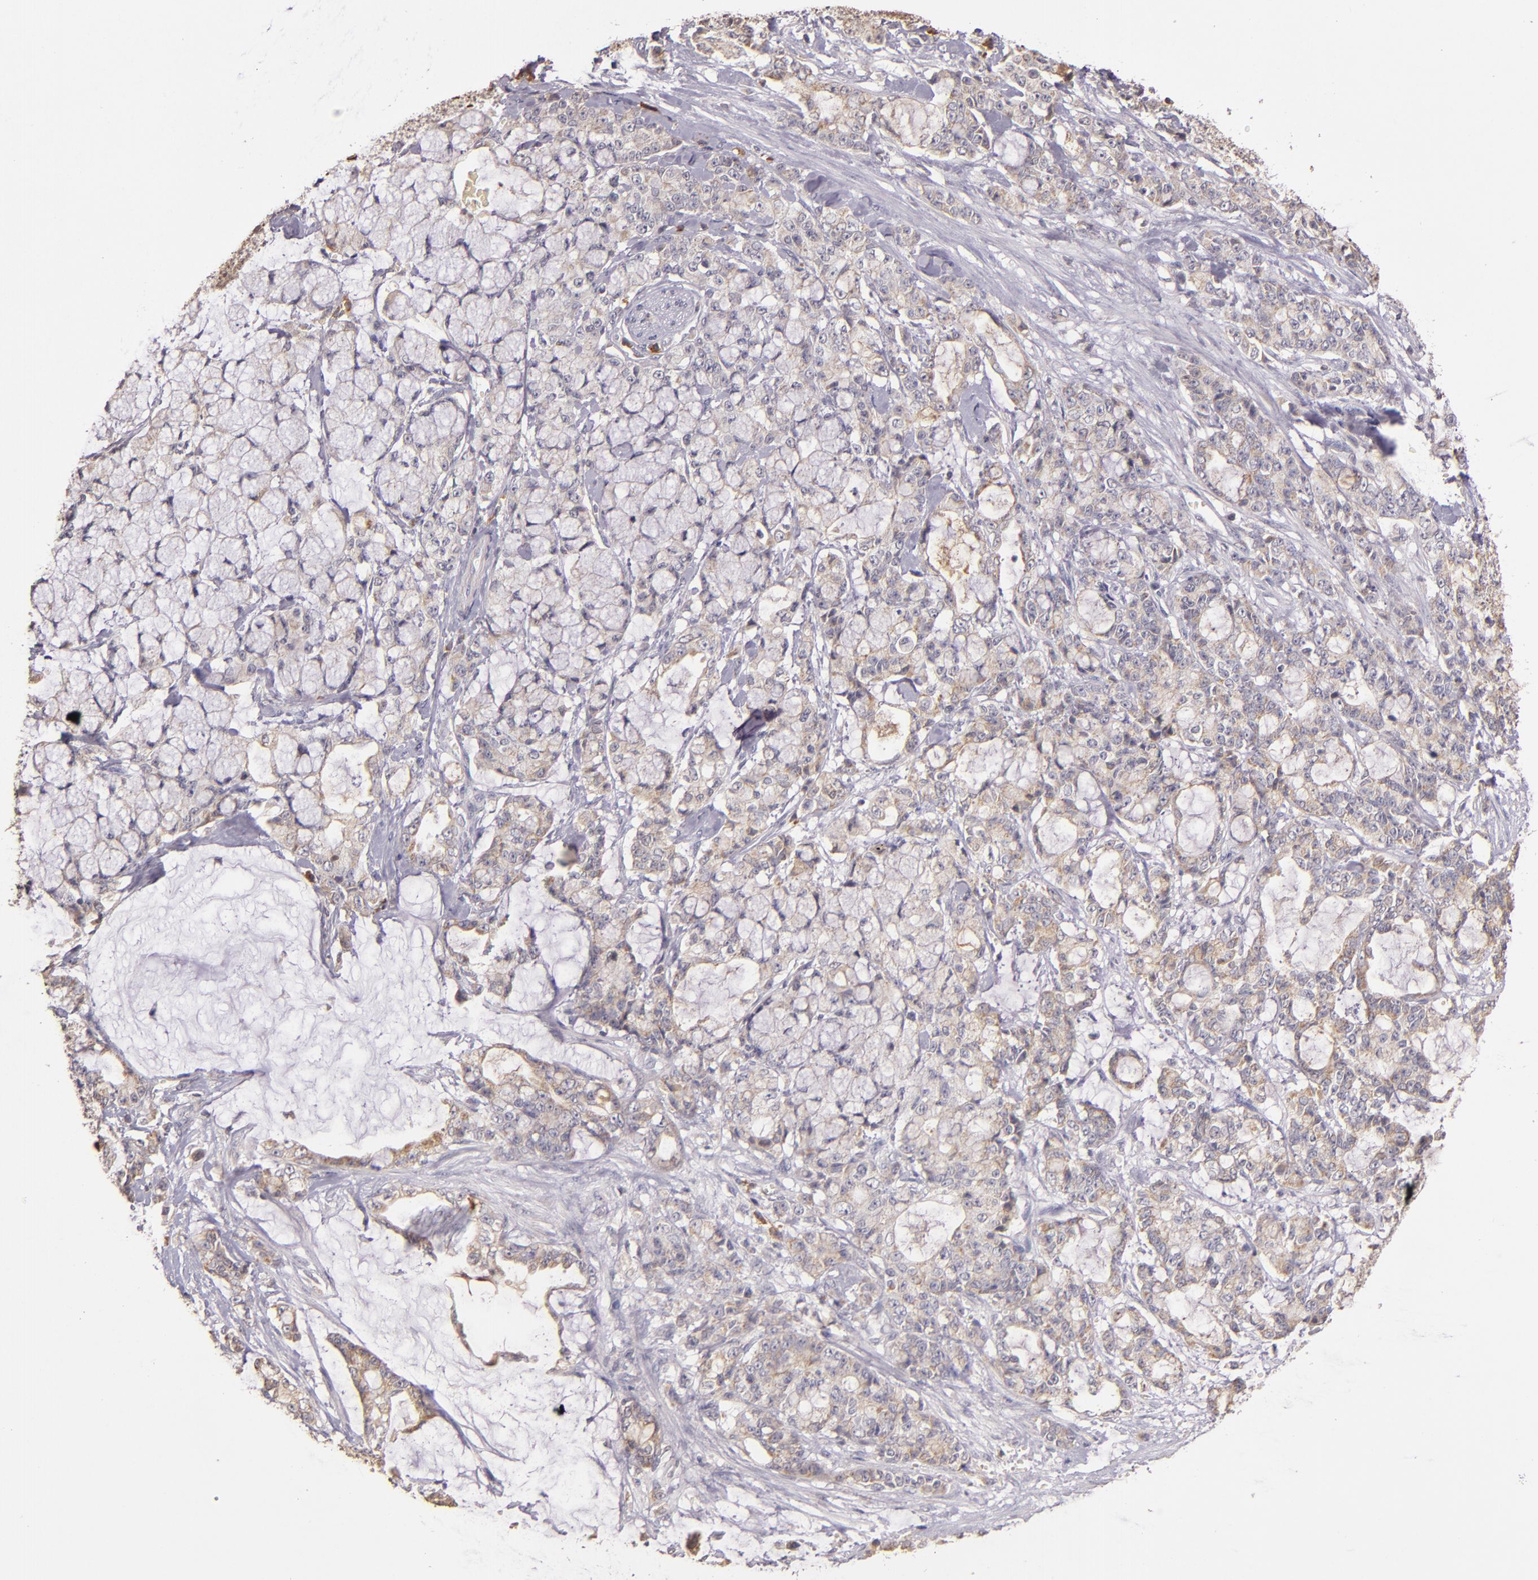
{"staining": {"intensity": "weak", "quantity": ">75%", "location": "cytoplasmic/membranous"}, "tissue": "pancreatic cancer", "cell_type": "Tumor cells", "image_type": "cancer", "snomed": [{"axis": "morphology", "description": "Adenocarcinoma, NOS"}, {"axis": "topography", "description": "Pancreas"}], "caption": "Protein expression analysis of adenocarcinoma (pancreatic) displays weak cytoplasmic/membranous positivity in approximately >75% of tumor cells. The staining was performed using DAB (3,3'-diaminobenzidine) to visualize the protein expression in brown, while the nuclei were stained in blue with hematoxylin (Magnification: 20x).", "gene": "ABL1", "patient": {"sex": "female", "age": 73}}